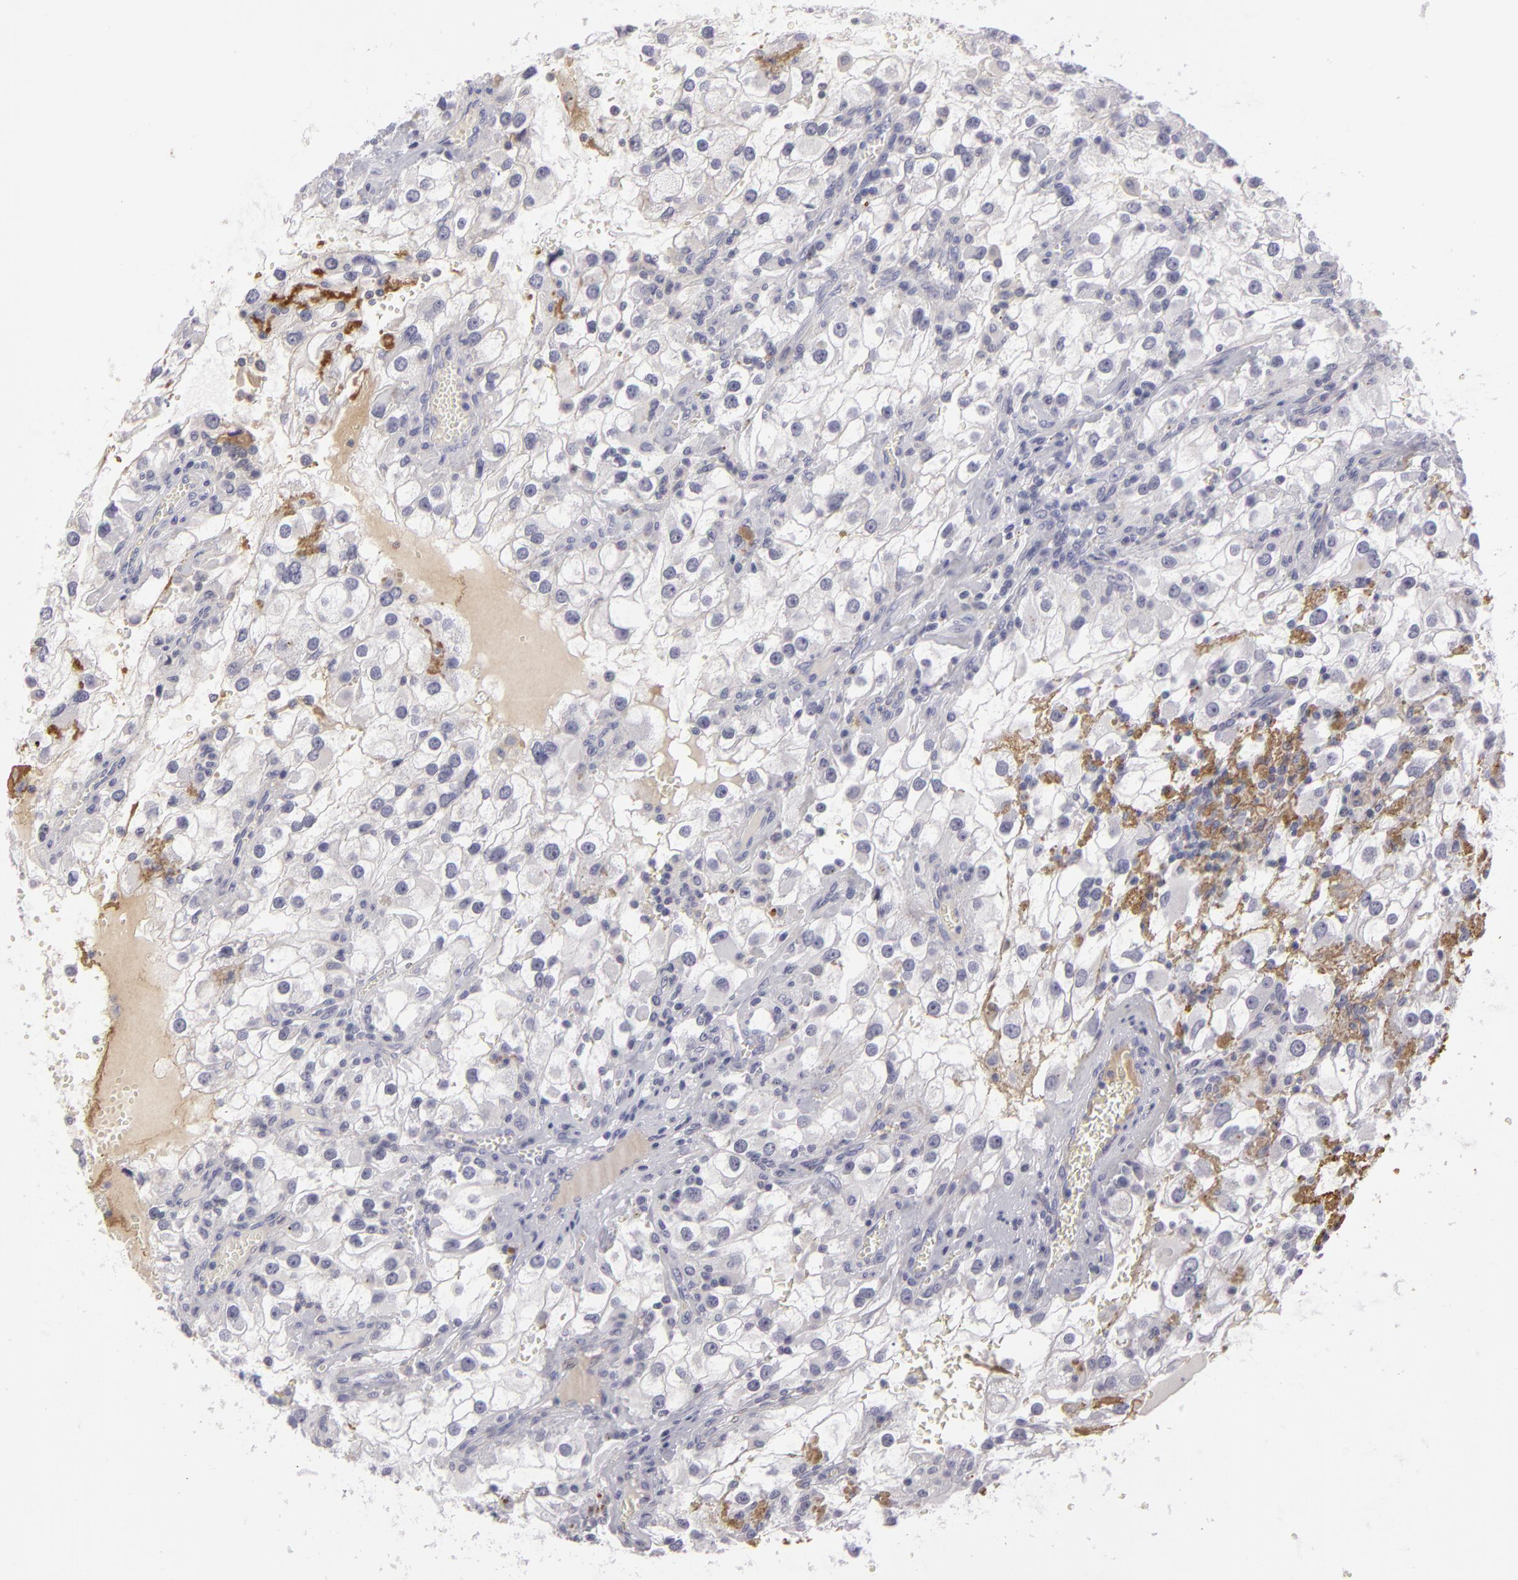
{"staining": {"intensity": "negative", "quantity": "none", "location": "none"}, "tissue": "renal cancer", "cell_type": "Tumor cells", "image_type": "cancer", "snomed": [{"axis": "morphology", "description": "Adenocarcinoma, NOS"}, {"axis": "topography", "description": "Kidney"}], "caption": "Protein analysis of renal cancer (adenocarcinoma) shows no significant staining in tumor cells. The staining was performed using DAB to visualize the protein expression in brown, while the nuclei were stained in blue with hematoxylin (Magnification: 20x).", "gene": "CTNNB1", "patient": {"sex": "female", "age": 52}}